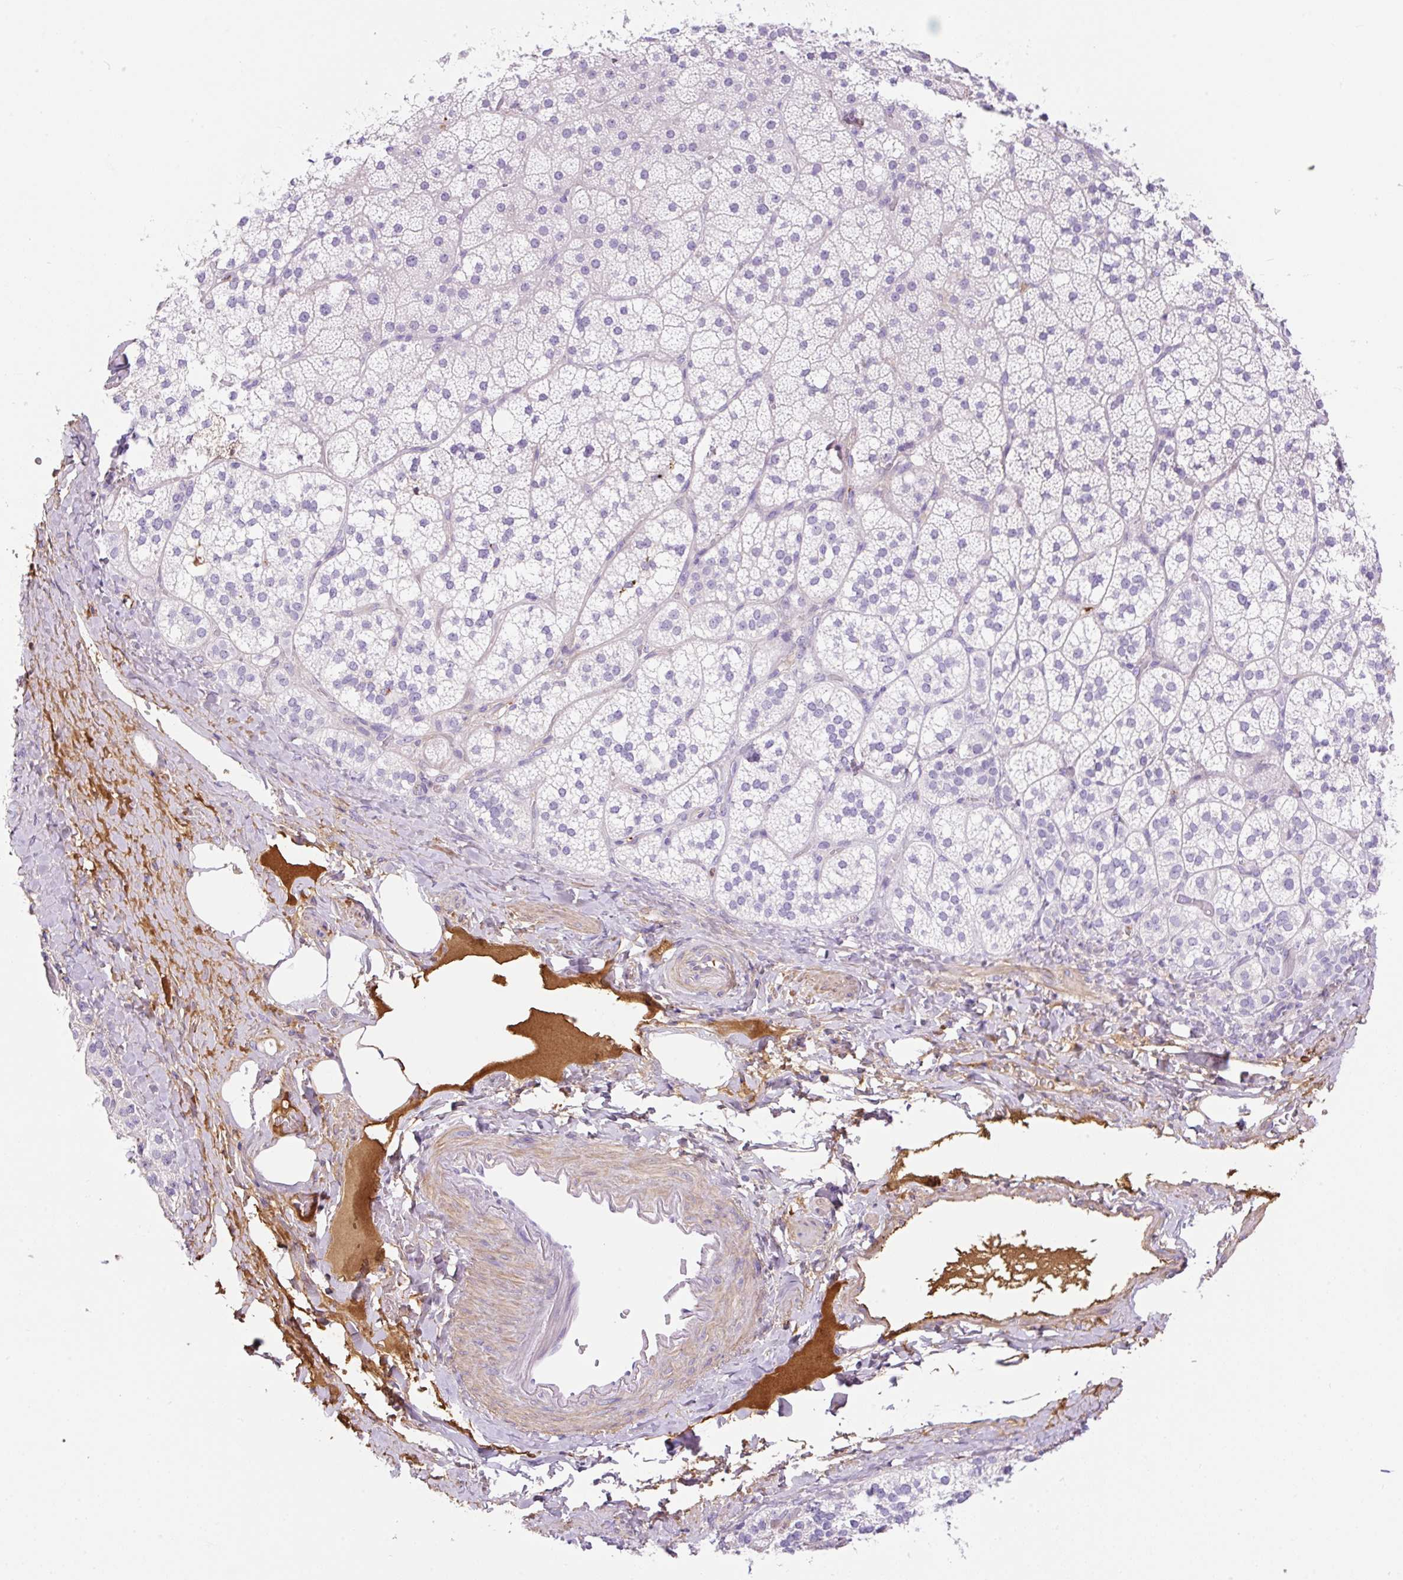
{"staining": {"intensity": "negative", "quantity": "none", "location": "none"}, "tissue": "adrenal gland", "cell_type": "Glandular cells", "image_type": "normal", "snomed": [{"axis": "morphology", "description": "Normal tissue, NOS"}, {"axis": "topography", "description": "Adrenal gland"}], "caption": "IHC of benign human adrenal gland shows no expression in glandular cells. (Stains: DAB IHC with hematoxylin counter stain, Microscopy: brightfield microscopy at high magnification).", "gene": "TDRD15", "patient": {"sex": "male", "age": 53}}